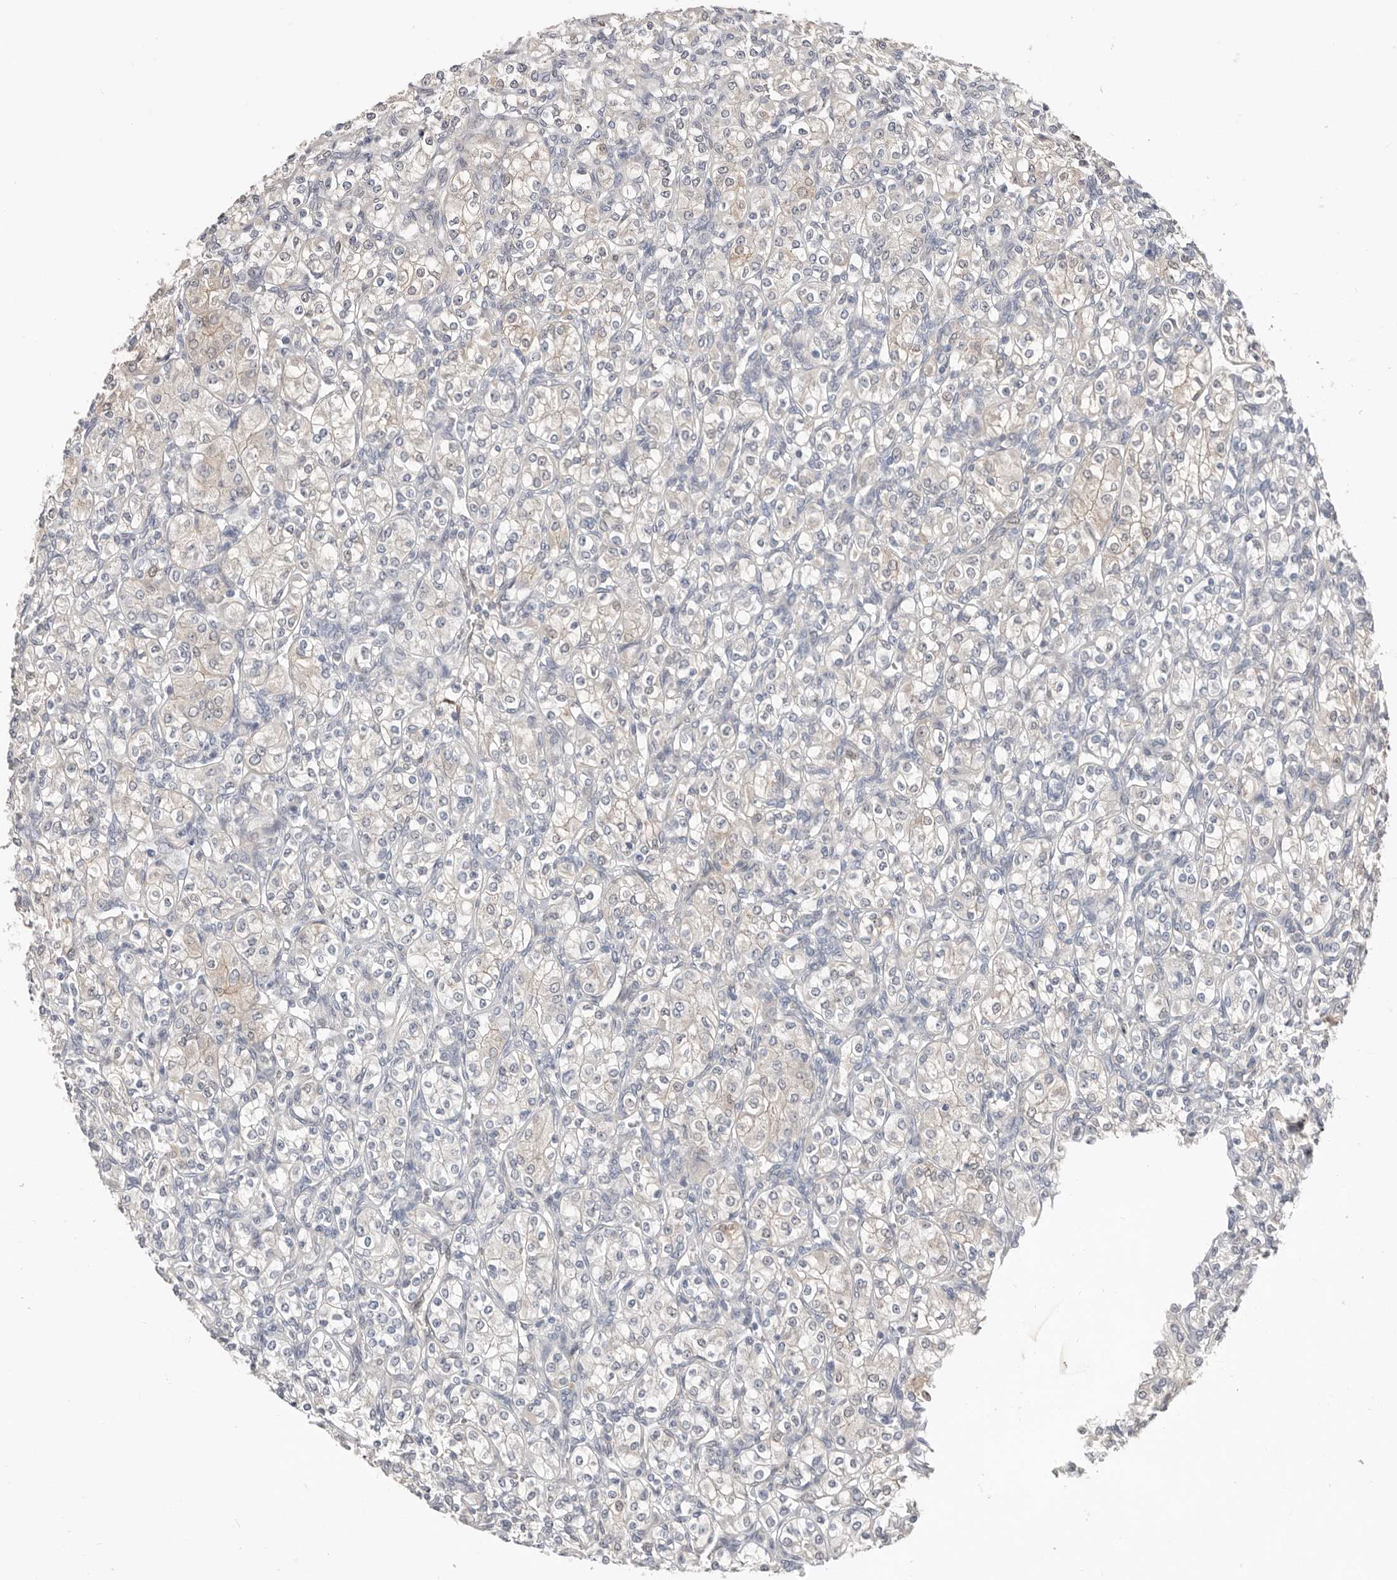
{"staining": {"intensity": "negative", "quantity": "none", "location": "none"}, "tissue": "renal cancer", "cell_type": "Tumor cells", "image_type": "cancer", "snomed": [{"axis": "morphology", "description": "Adenocarcinoma, NOS"}, {"axis": "topography", "description": "Kidney"}], "caption": "High magnification brightfield microscopy of renal cancer stained with DAB (3,3'-diaminobenzidine) (brown) and counterstained with hematoxylin (blue): tumor cells show no significant staining.", "gene": "ASRGL1", "patient": {"sex": "male", "age": 77}}